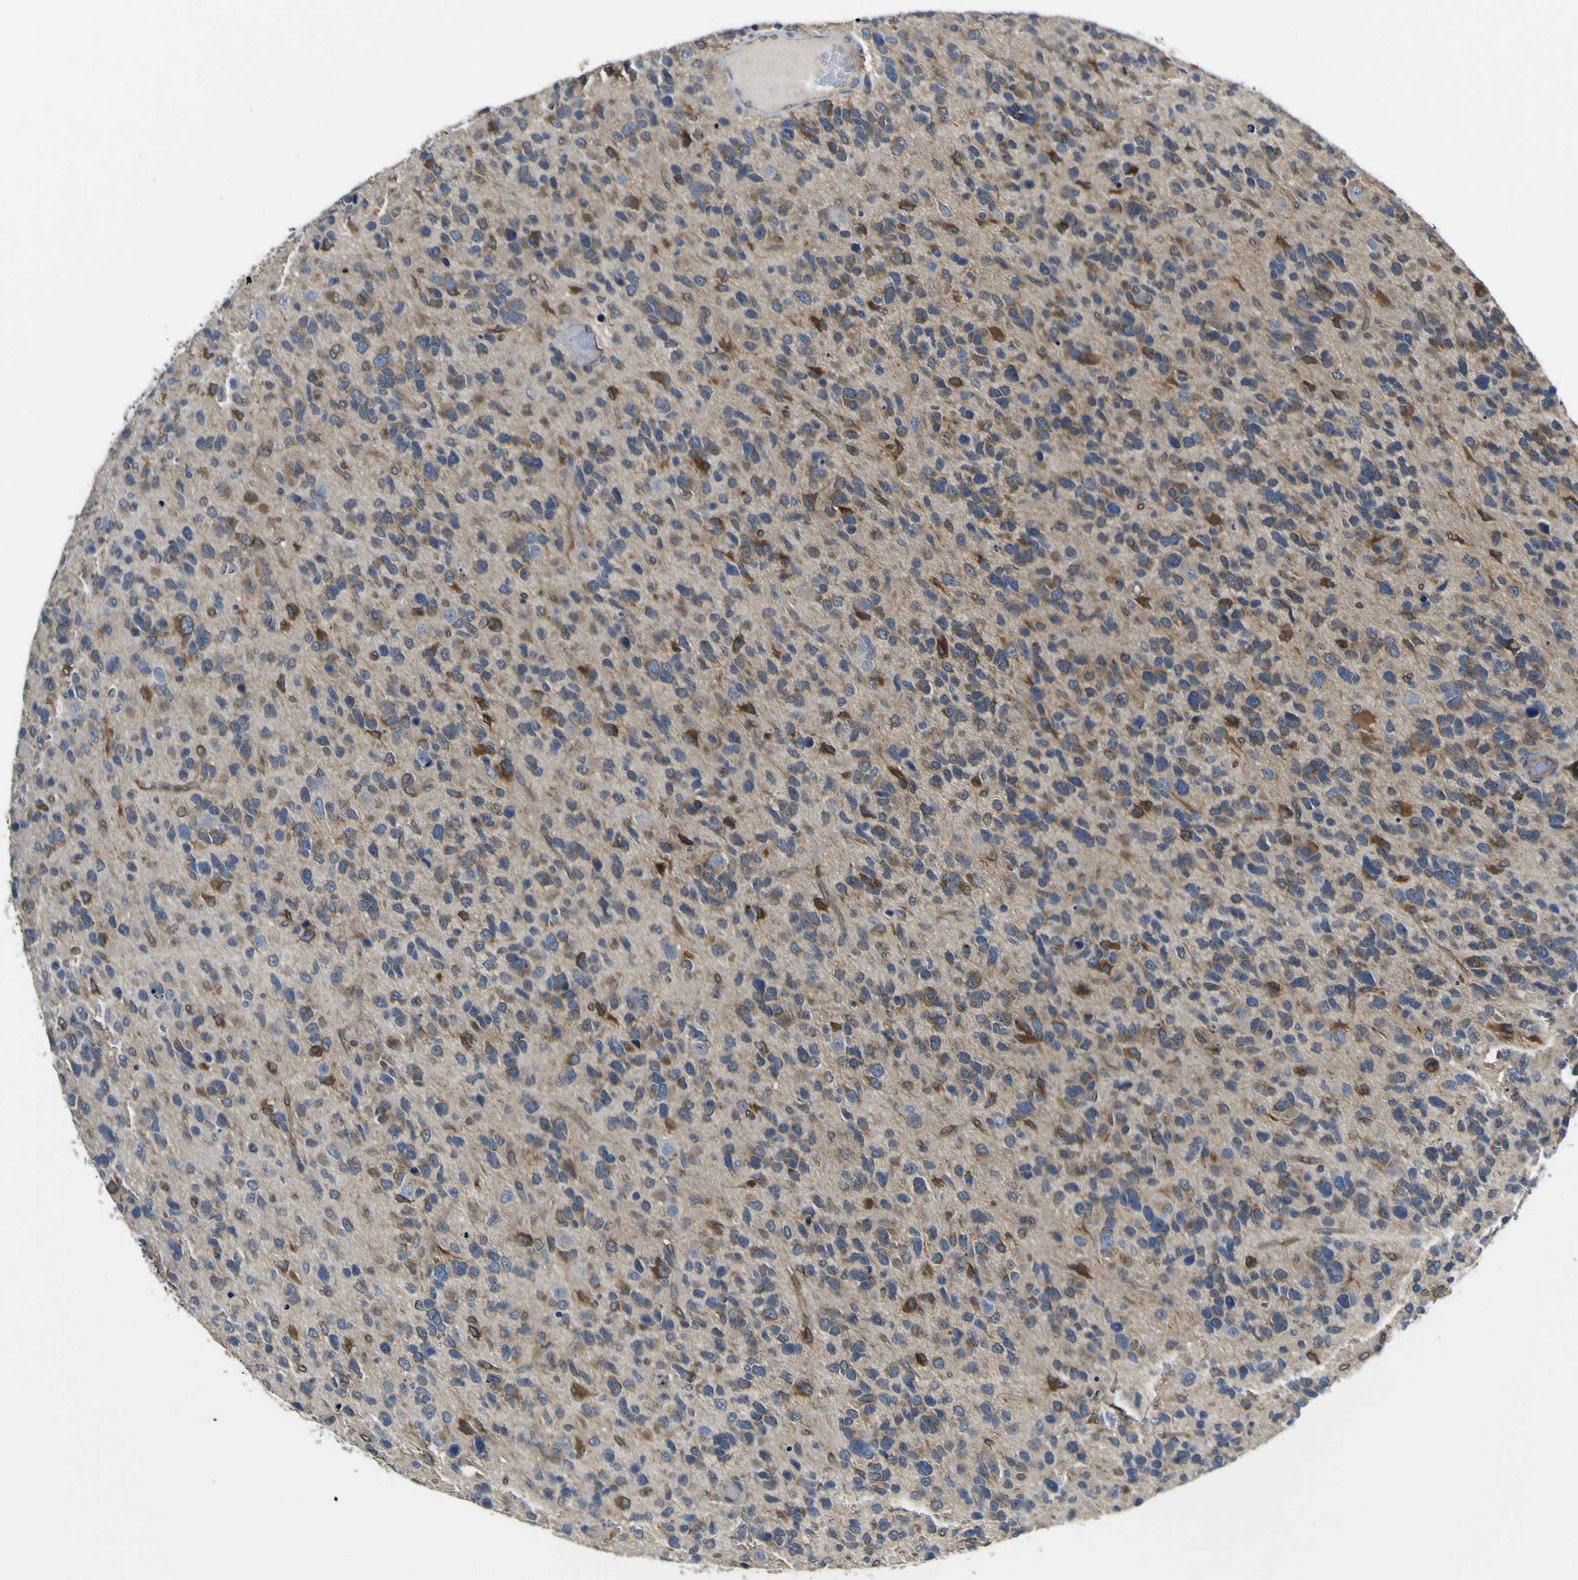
{"staining": {"intensity": "strong", "quantity": "<25%", "location": "cytoplasmic/membranous"}, "tissue": "glioma", "cell_type": "Tumor cells", "image_type": "cancer", "snomed": [{"axis": "morphology", "description": "Glioma, malignant, High grade"}, {"axis": "topography", "description": "Brain"}], "caption": "Immunohistochemical staining of malignant glioma (high-grade) exhibits medium levels of strong cytoplasmic/membranous staining in about <25% of tumor cells. (Stains: DAB in brown, nuclei in blue, Microscopy: brightfield microscopy at high magnification).", "gene": "LDLR", "patient": {"sex": "female", "age": 58}}